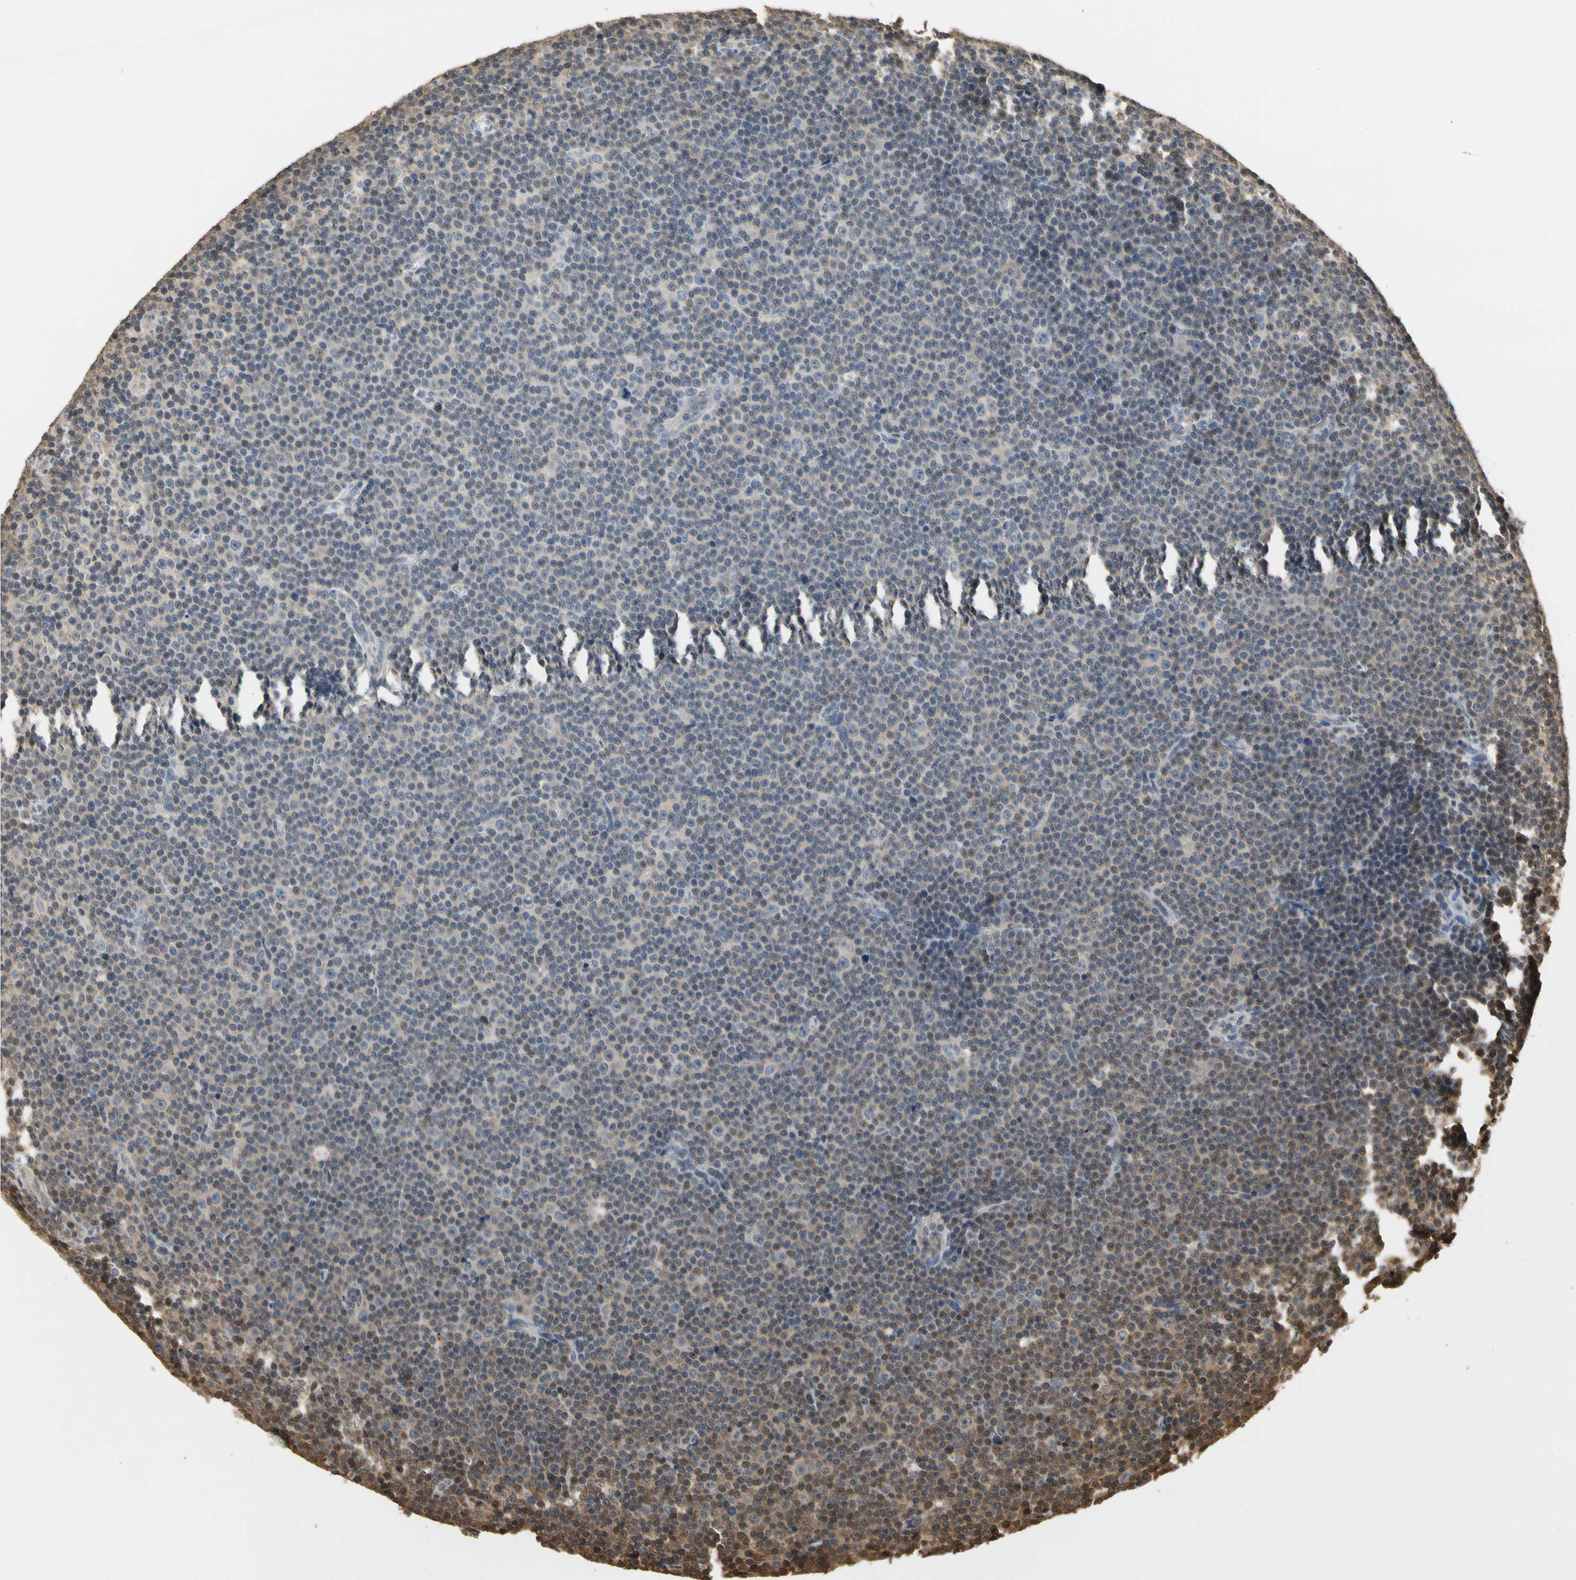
{"staining": {"intensity": "weak", "quantity": ">75%", "location": "cytoplasmic/membranous"}, "tissue": "lymphoma", "cell_type": "Tumor cells", "image_type": "cancer", "snomed": [{"axis": "morphology", "description": "Malignant lymphoma, non-Hodgkin's type, Low grade"}, {"axis": "topography", "description": "Lymph node"}], "caption": "Lymphoma stained with IHC exhibits weak cytoplasmic/membranous expression in approximately >75% of tumor cells.", "gene": "SOD1", "patient": {"sex": "female", "age": 67}}